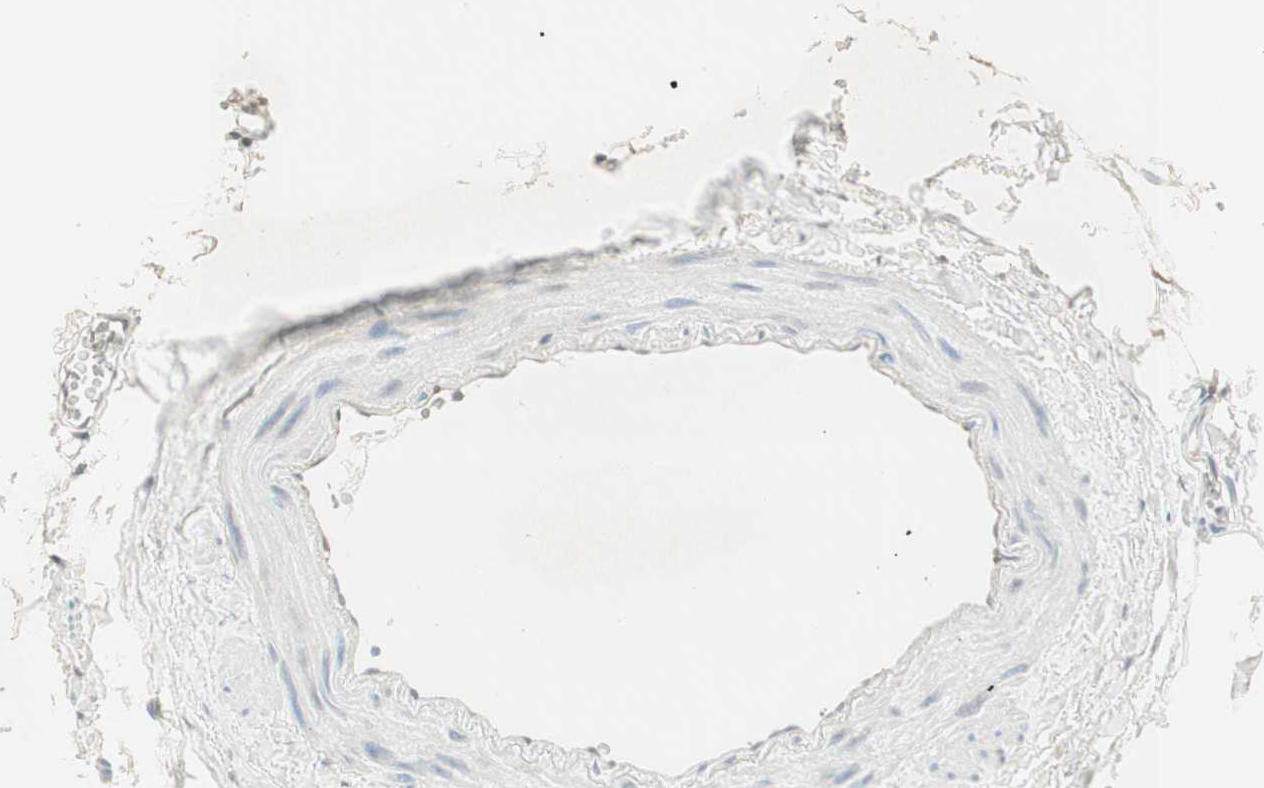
{"staining": {"intensity": "negative", "quantity": "none", "location": "none"}, "tissue": "adipose tissue", "cell_type": "Adipocytes", "image_type": "normal", "snomed": [{"axis": "morphology", "description": "Normal tissue, NOS"}, {"axis": "topography", "description": "Adipose tissue"}, {"axis": "topography", "description": "Peripheral nerve tissue"}], "caption": "There is no significant staining in adipocytes of adipose tissue.", "gene": "CLCN2", "patient": {"sex": "male", "age": 52}}